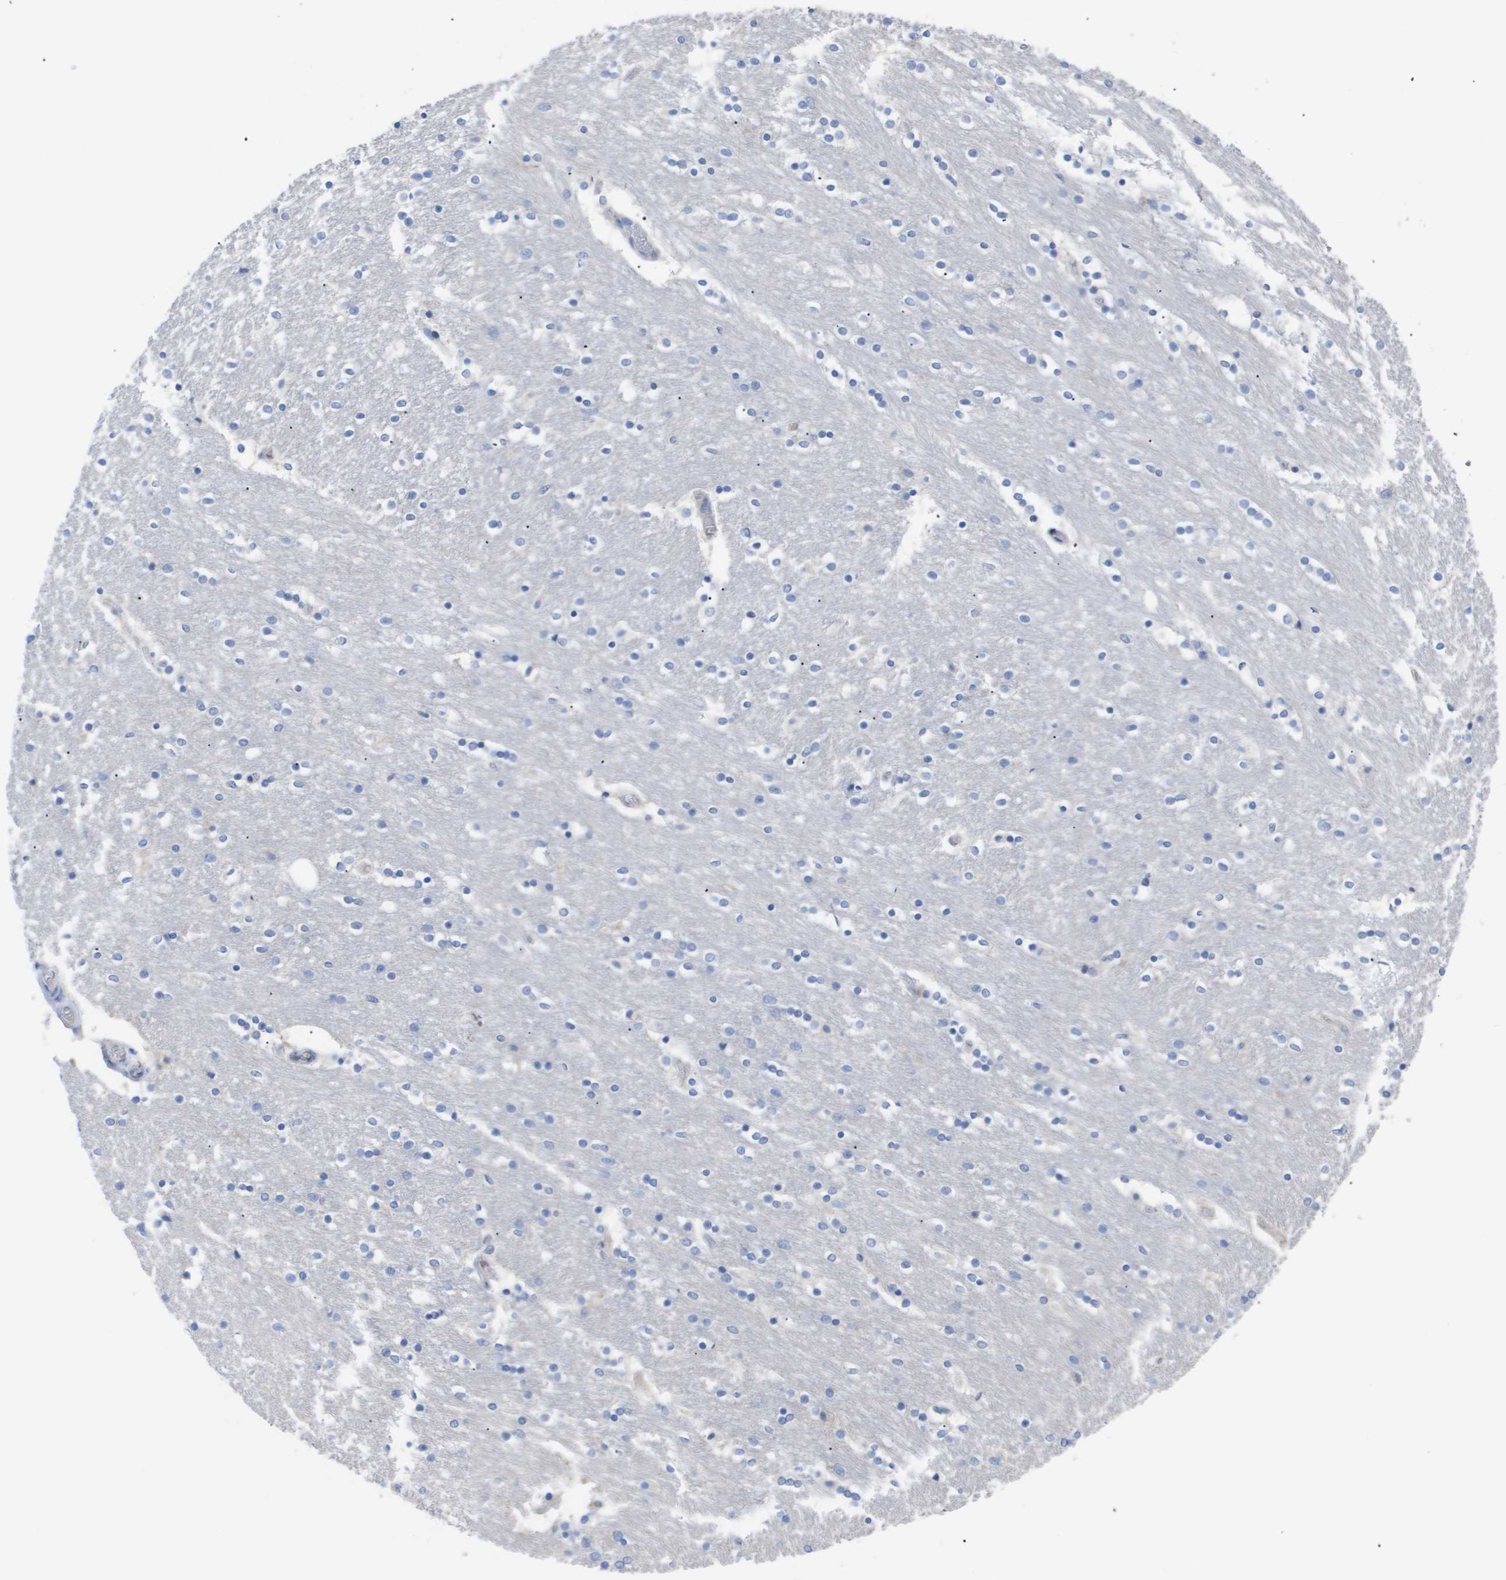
{"staining": {"intensity": "negative", "quantity": "none", "location": "none"}, "tissue": "caudate", "cell_type": "Glial cells", "image_type": "normal", "snomed": [{"axis": "morphology", "description": "Normal tissue, NOS"}, {"axis": "topography", "description": "Lateral ventricle wall"}], "caption": "DAB immunohistochemical staining of normal human caudate displays no significant positivity in glial cells.", "gene": "CAV3", "patient": {"sex": "female", "age": 54}}